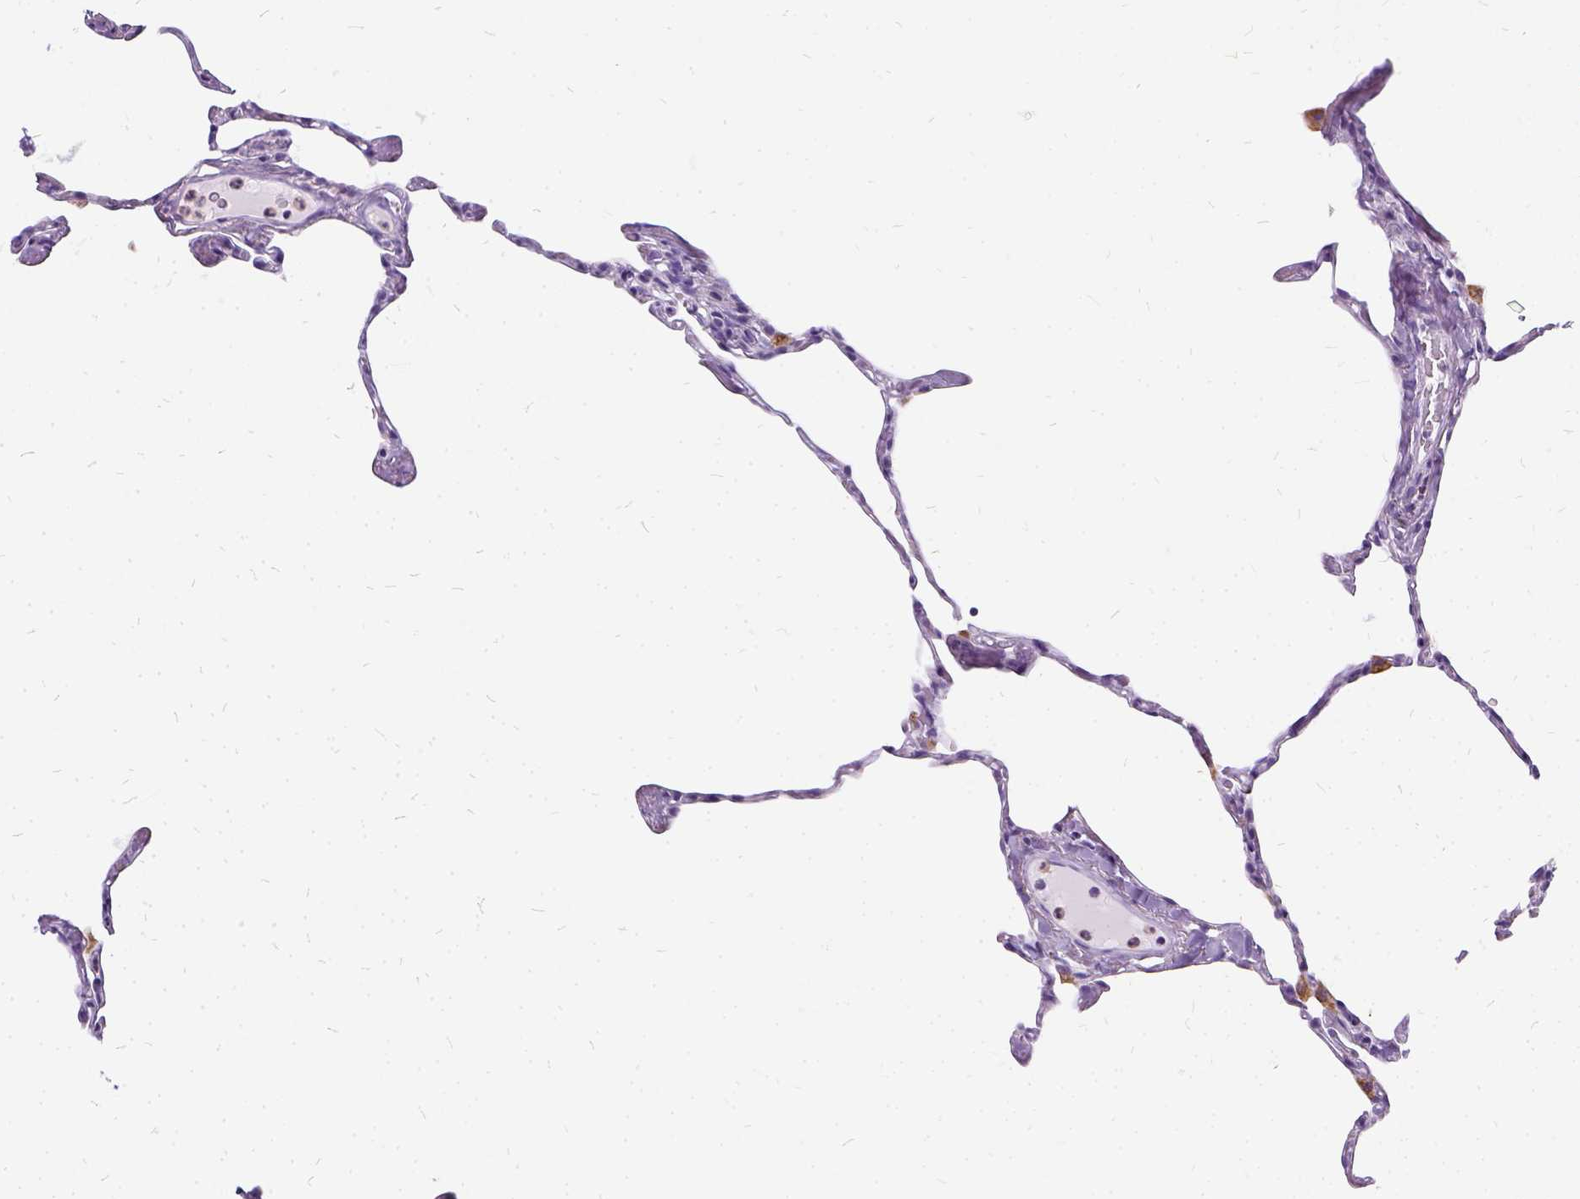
{"staining": {"intensity": "negative", "quantity": "none", "location": "none"}, "tissue": "lung", "cell_type": "Alveolar cells", "image_type": "normal", "snomed": [{"axis": "morphology", "description": "Normal tissue, NOS"}, {"axis": "topography", "description": "Lung"}], "caption": "High magnification brightfield microscopy of benign lung stained with DAB (3,3'-diaminobenzidine) (brown) and counterstained with hematoxylin (blue): alveolar cells show no significant staining. (DAB immunohistochemistry visualized using brightfield microscopy, high magnification).", "gene": "FDX1", "patient": {"sex": "male", "age": 65}}